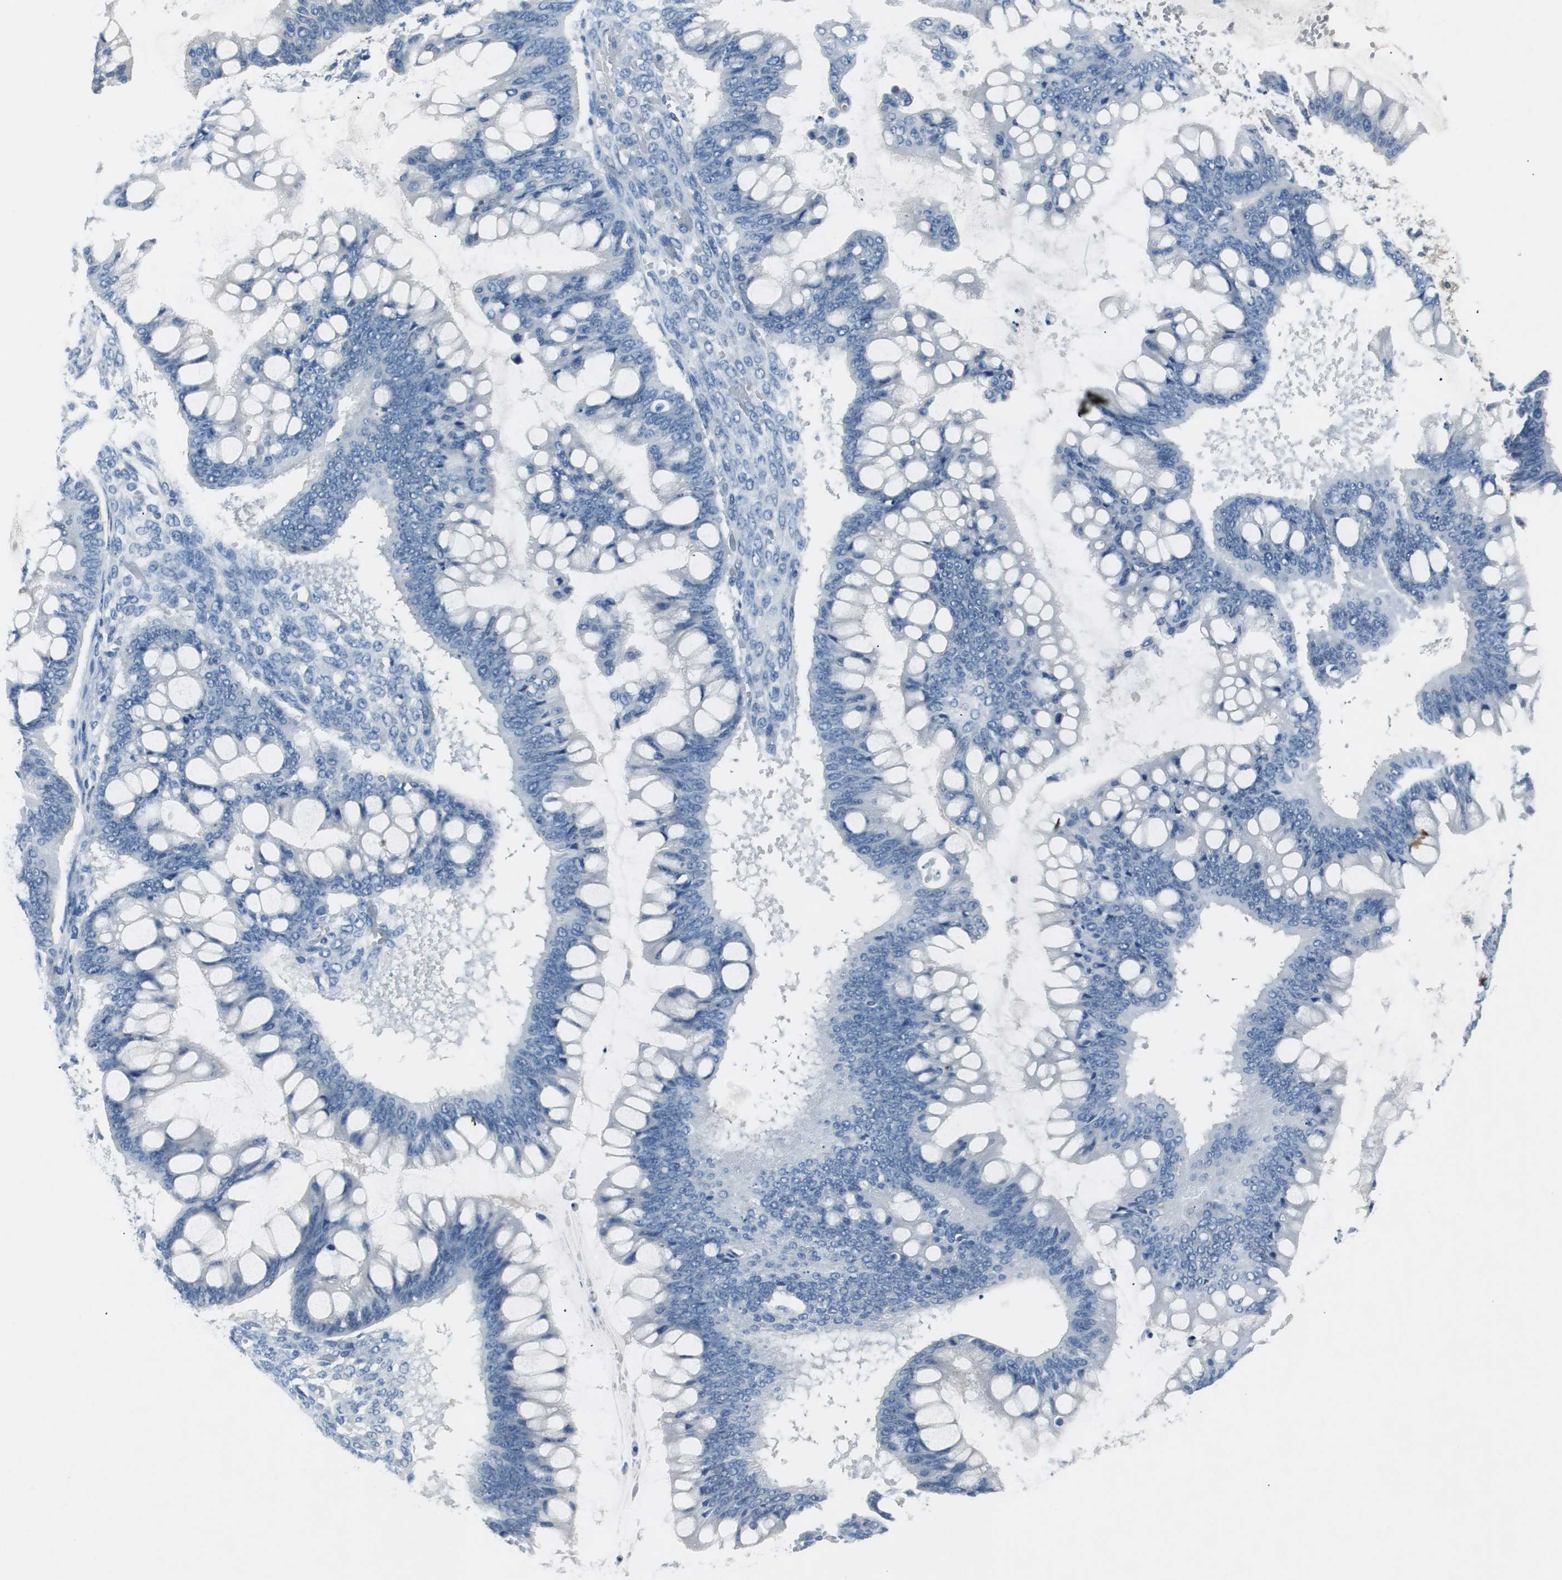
{"staining": {"intensity": "negative", "quantity": "none", "location": "none"}, "tissue": "ovarian cancer", "cell_type": "Tumor cells", "image_type": "cancer", "snomed": [{"axis": "morphology", "description": "Cystadenocarcinoma, mucinous, NOS"}, {"axis": "topography", "description": "Ovary"}], "caption": "High magnification brightfield microscopy of ovarian mucinous cystadenocarcinoma stained with DAB (3,3'-diaminobenzidine) (brown) and counterstained with hematoxylin (blue): tumor cells show no significant positivity.", "gene": "LRP2", "patient": {"sex": "female", "age": 73}}